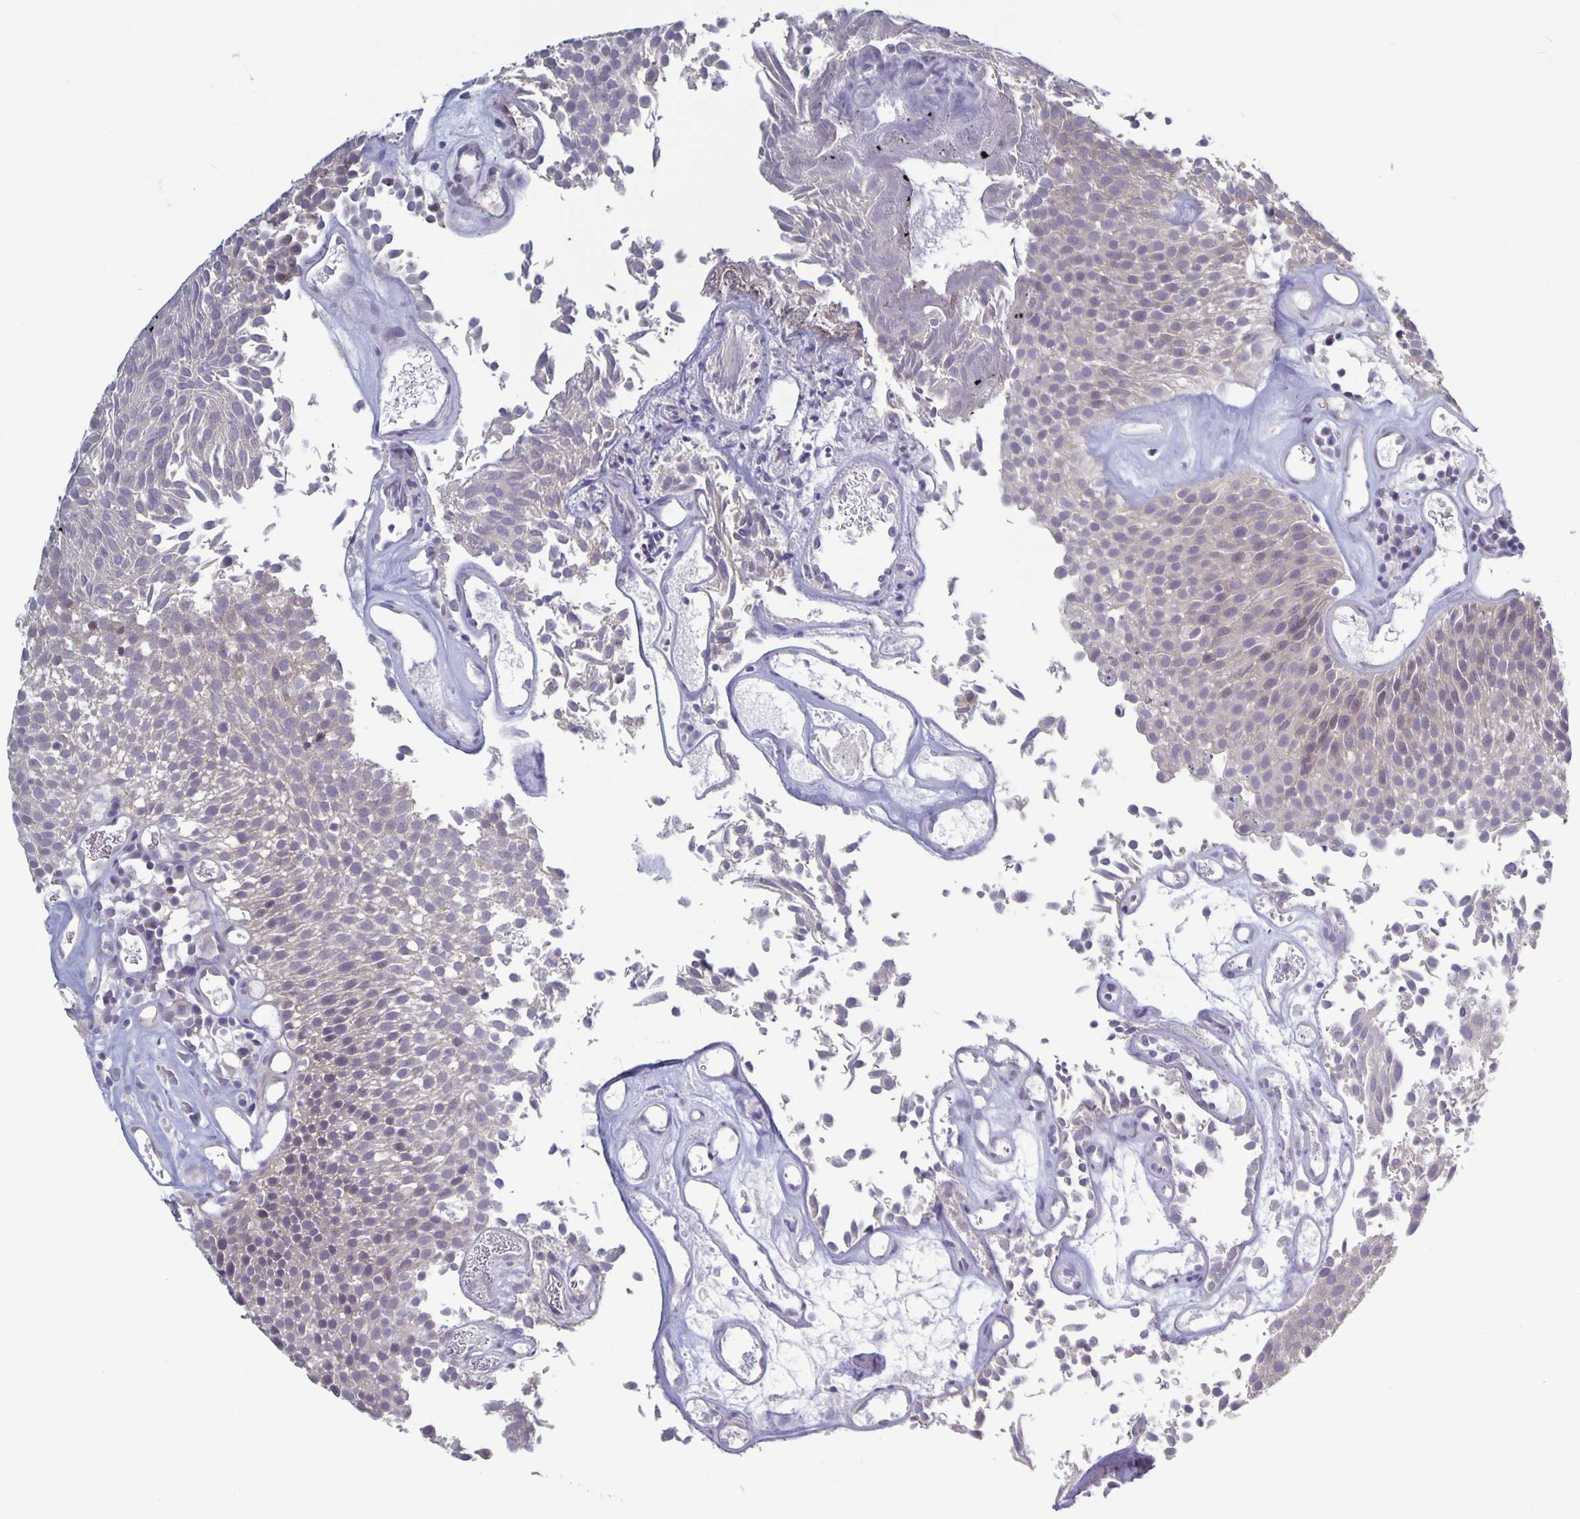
{"staining": {"intensity": "negative", "quantity": "none", "location": "none"}, "tissue": "urothelial cancer", "cell_type": "Tumor cells", "image_type": "cancer", "snomed": [{"axis": "morphology", "description": "Urothelial carcinoma, Low grade"}, {"axis": "topography", "description": "Urinary bladder"}], "caption": "Immunohistochemistry (IHC) image of urothelial cancer stained for a protein (brown), which shows no positivity in tumor cells.", "gene": "PLCB3", "patient": {"sex": "female", "age": 79}}